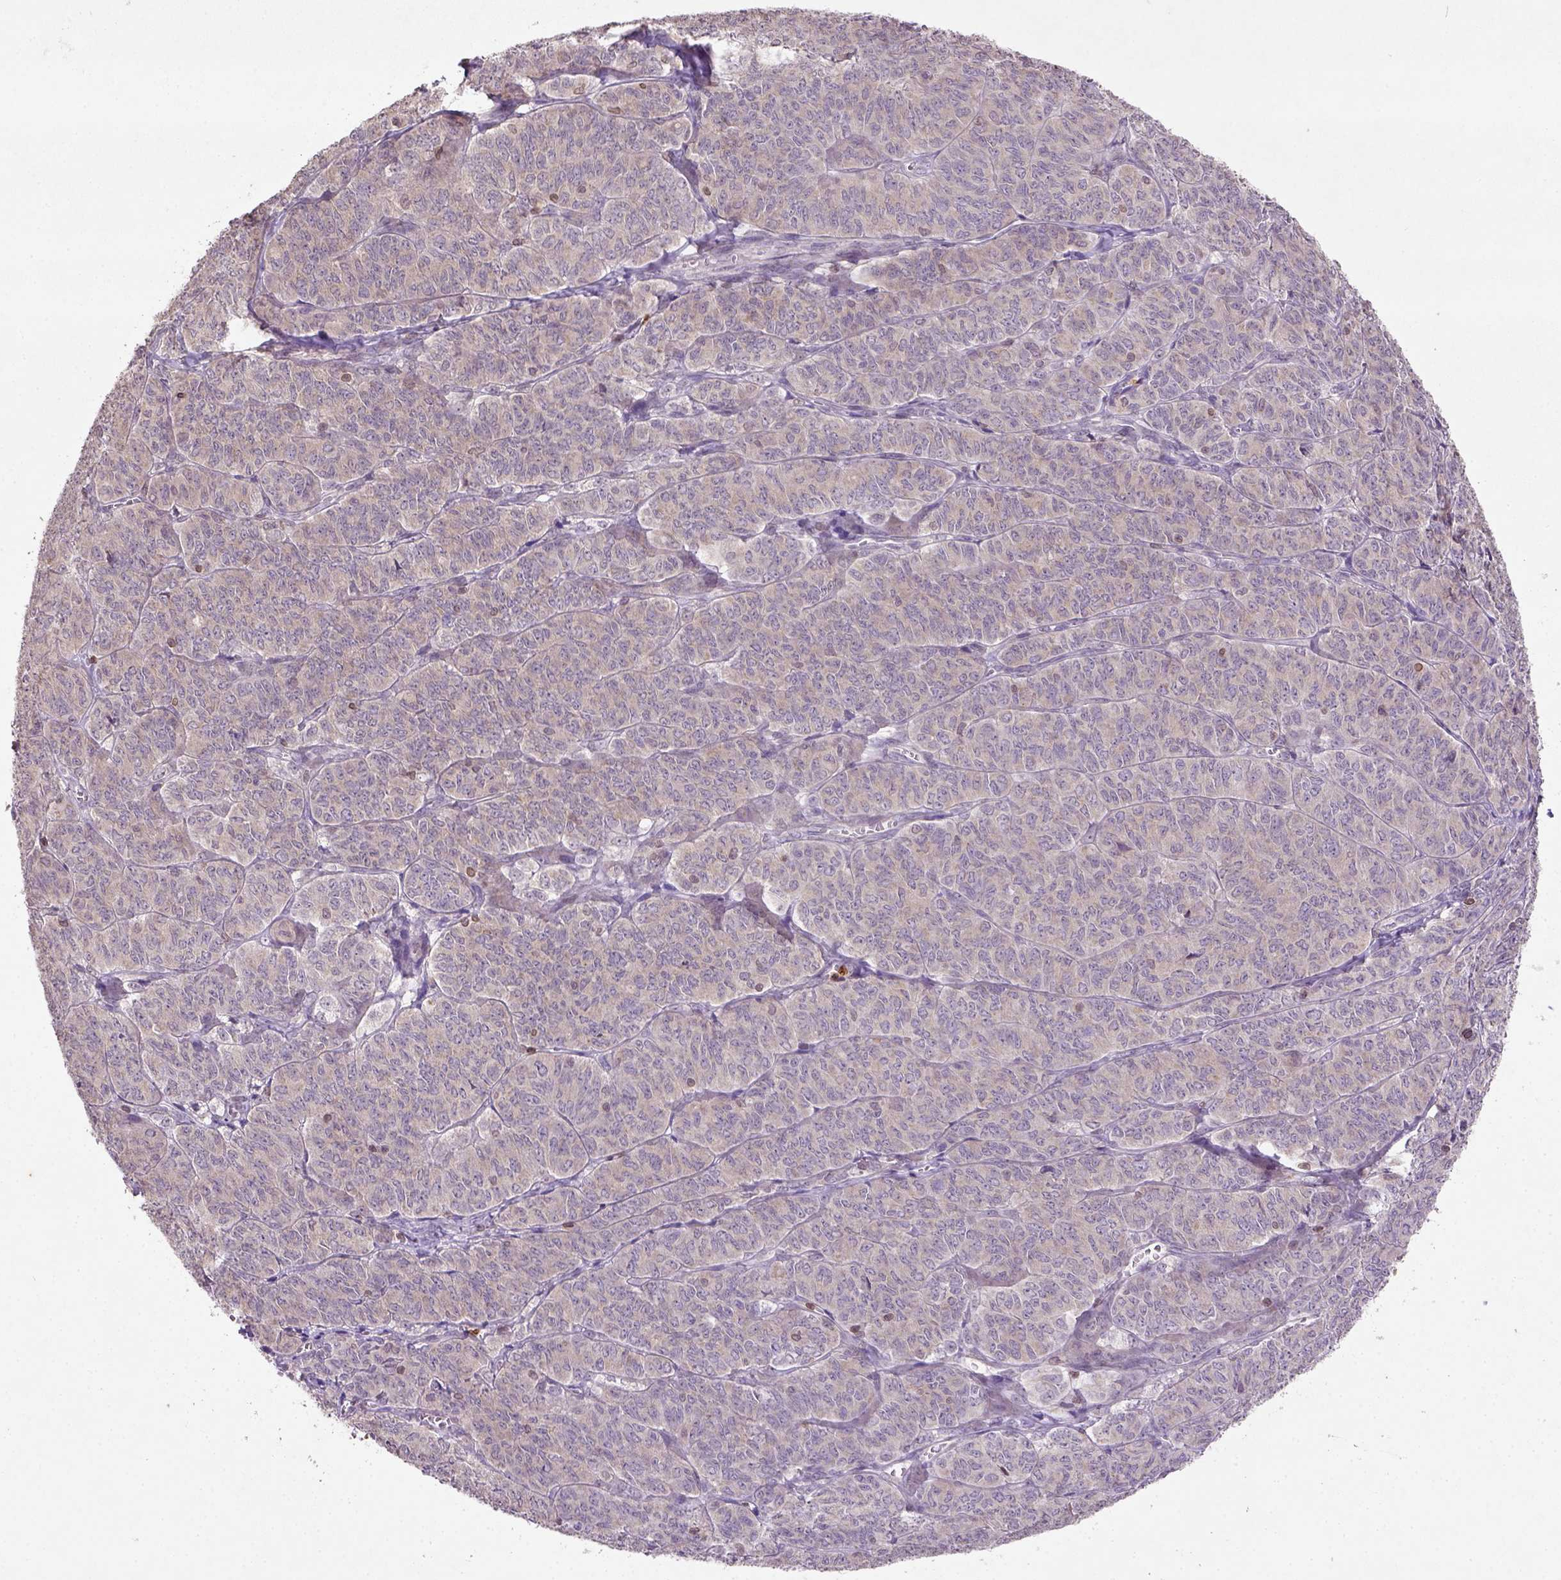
{"staining": {"intensity": "weak", "quantity": ">75%", "location": "cytoplasmic/membranous"}, "tissue": "ovarian cancer", "cell_type": "Tumor cells", "image_type": "cancer", "snomed": [{"axis": "morphology", "description": "Carcinoma, endometroid"}, {"axis": "topography", "description": "Ovary"}], "caption": "Weak cytoplasmic/membranous positivity for a protein is seen in approximately >75% of tumor cells of ovarian cancer using immunohistochemistry (IHC).", "gene": "NUDT3", "patient": {"sex": "female", "age": 80}}